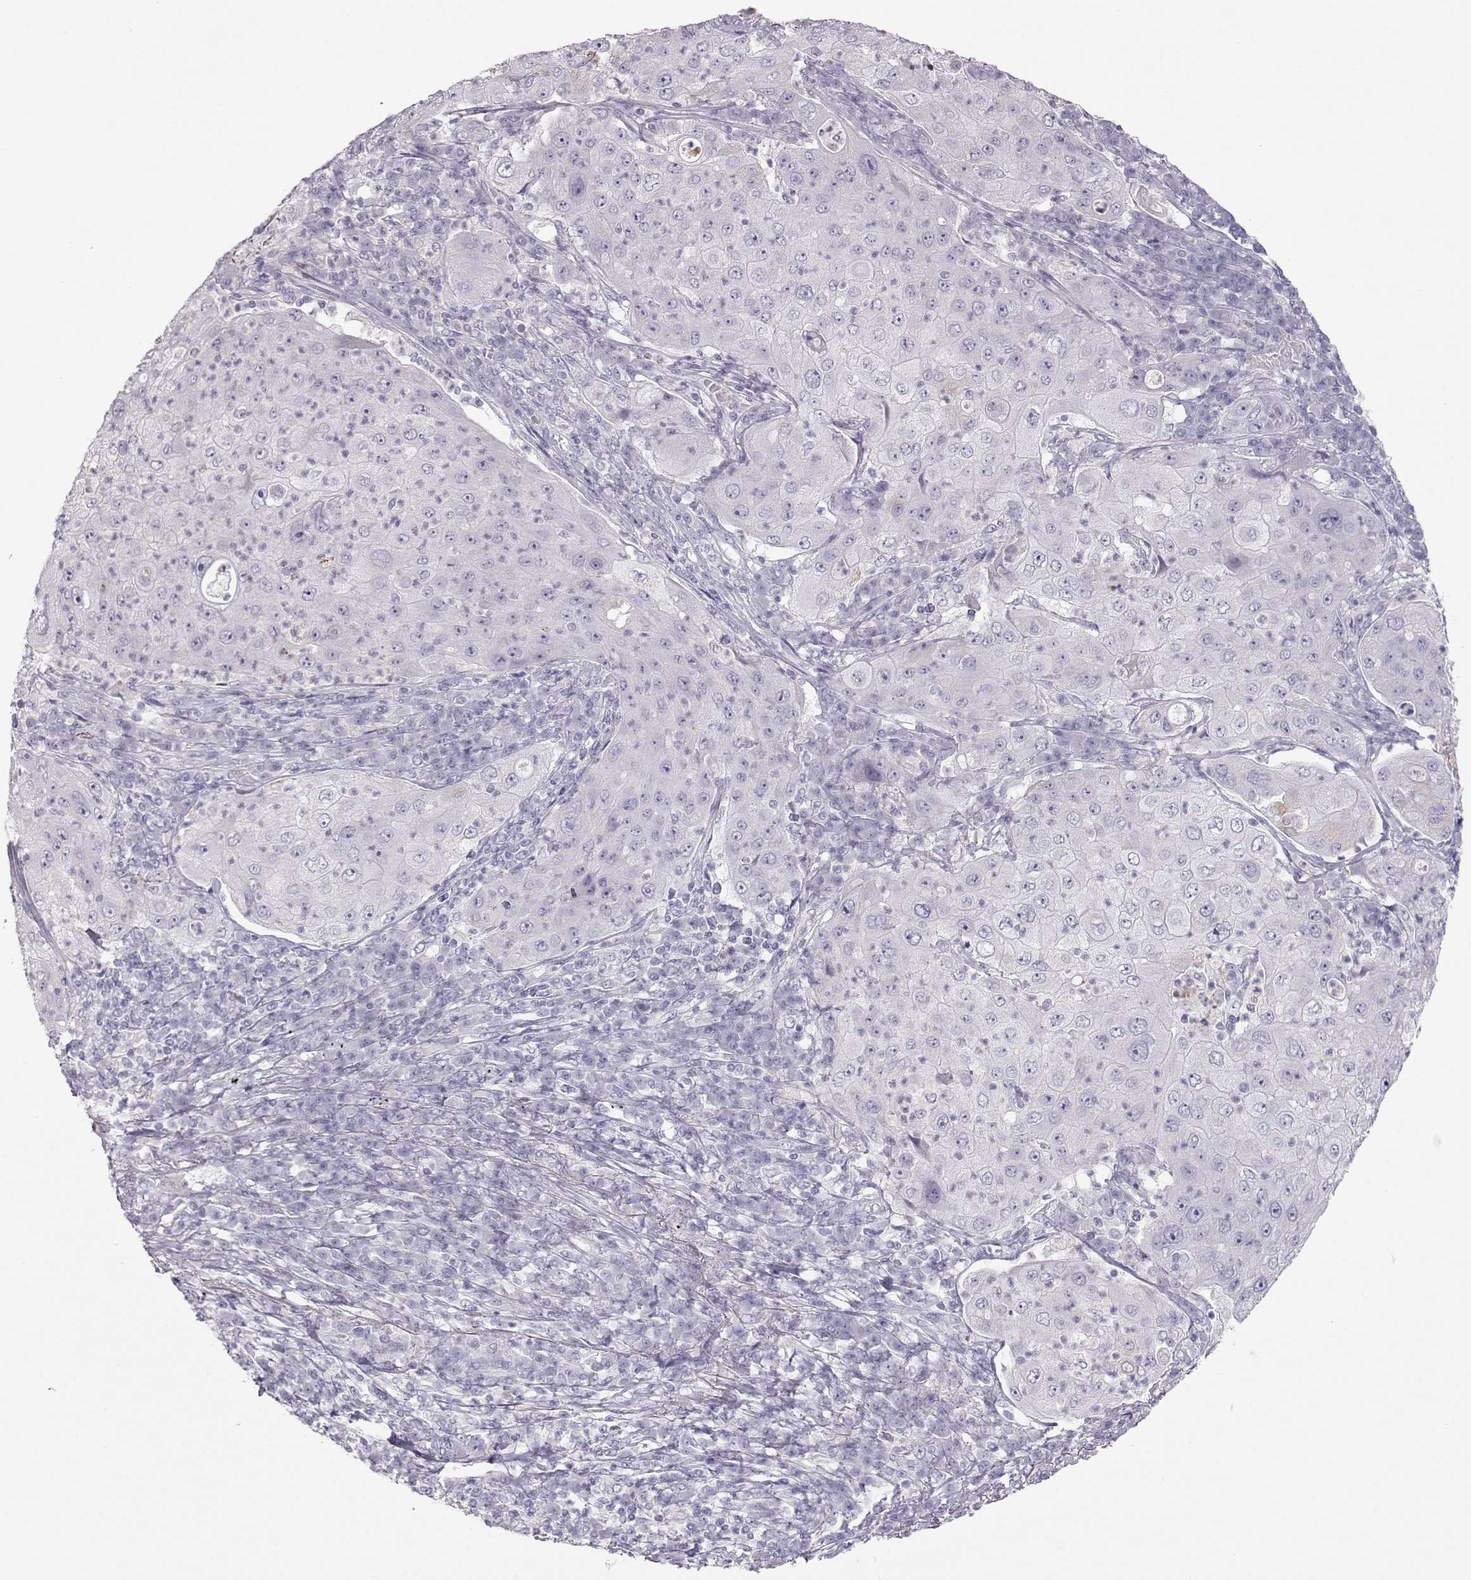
{"staining": {"intensity": "negative", "quantity": "none", "location": "none"}, "tissue": "lung cancer", "cell_type": "Tumor cells", "image_type": "cancer", "snomed": [{"axis": "morphology", "description": "Squamous cell carcinoma, NOS"}, {"axis": "topography", "description": "Lung"}], "caption": "Tumor cells are negative for brown protein staining in lung squamous cell carcinoma.", "gene": "MIP", "patient": {"sex": "female", "age": 59}}